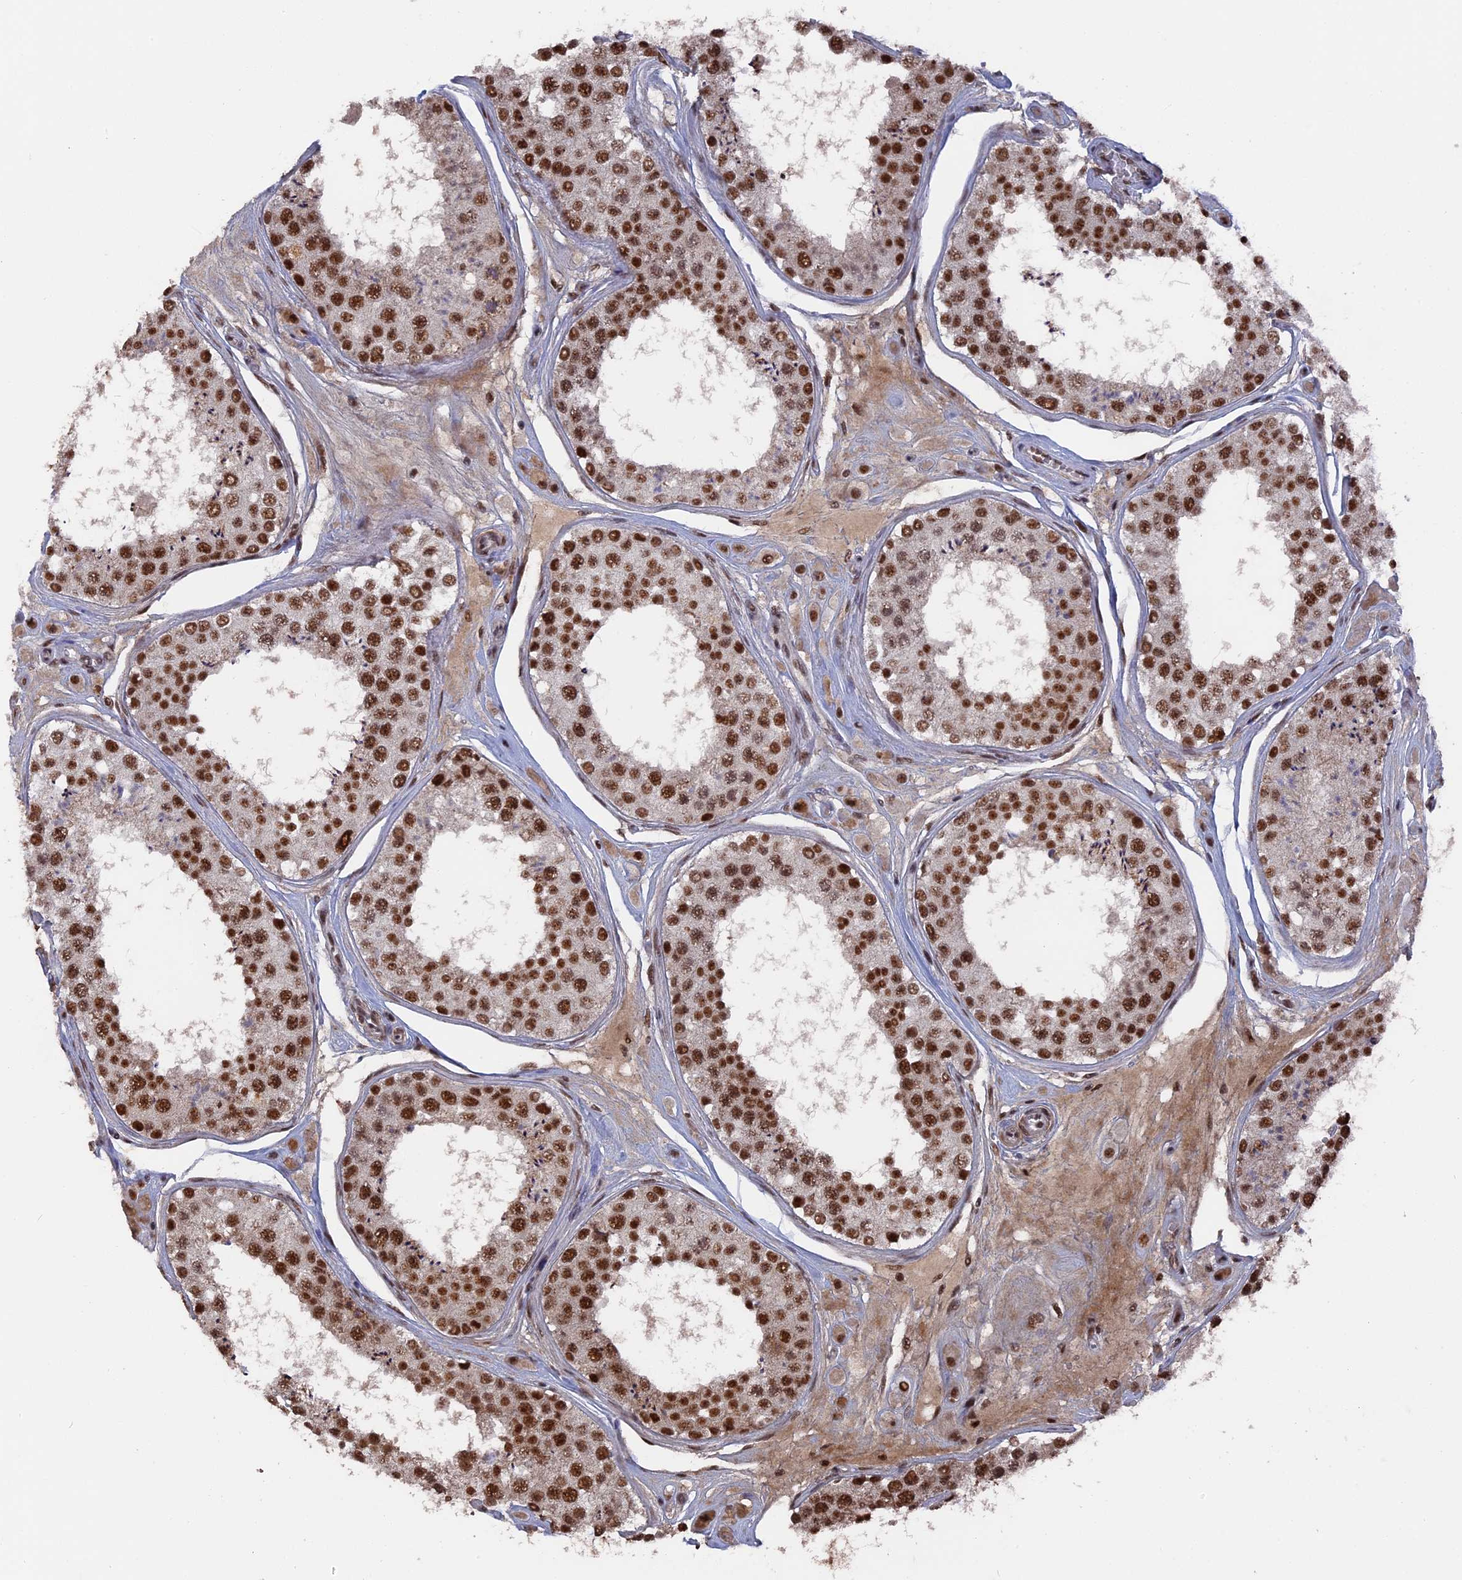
{"staining": {"intensity": "strong", "quantity": ">75%", "location": "nuclear"}, "tissue": "testis", "cell_type": "Cells in seminiferous ducts", "image_type": "normal", "snomed": [{"axis": "morphology", "description": "Normal tissue, NOS"}, {"axis": "topography", "description": "Testis"}], "caption": "Immunohistochemistry (IHC) of benign human testis exhibits high levels of strong nuclear staining in about >75% of cells in seminiferous ducts.", "gene": "SF3A2", "patient": {"sex": "male", "age": 25}}